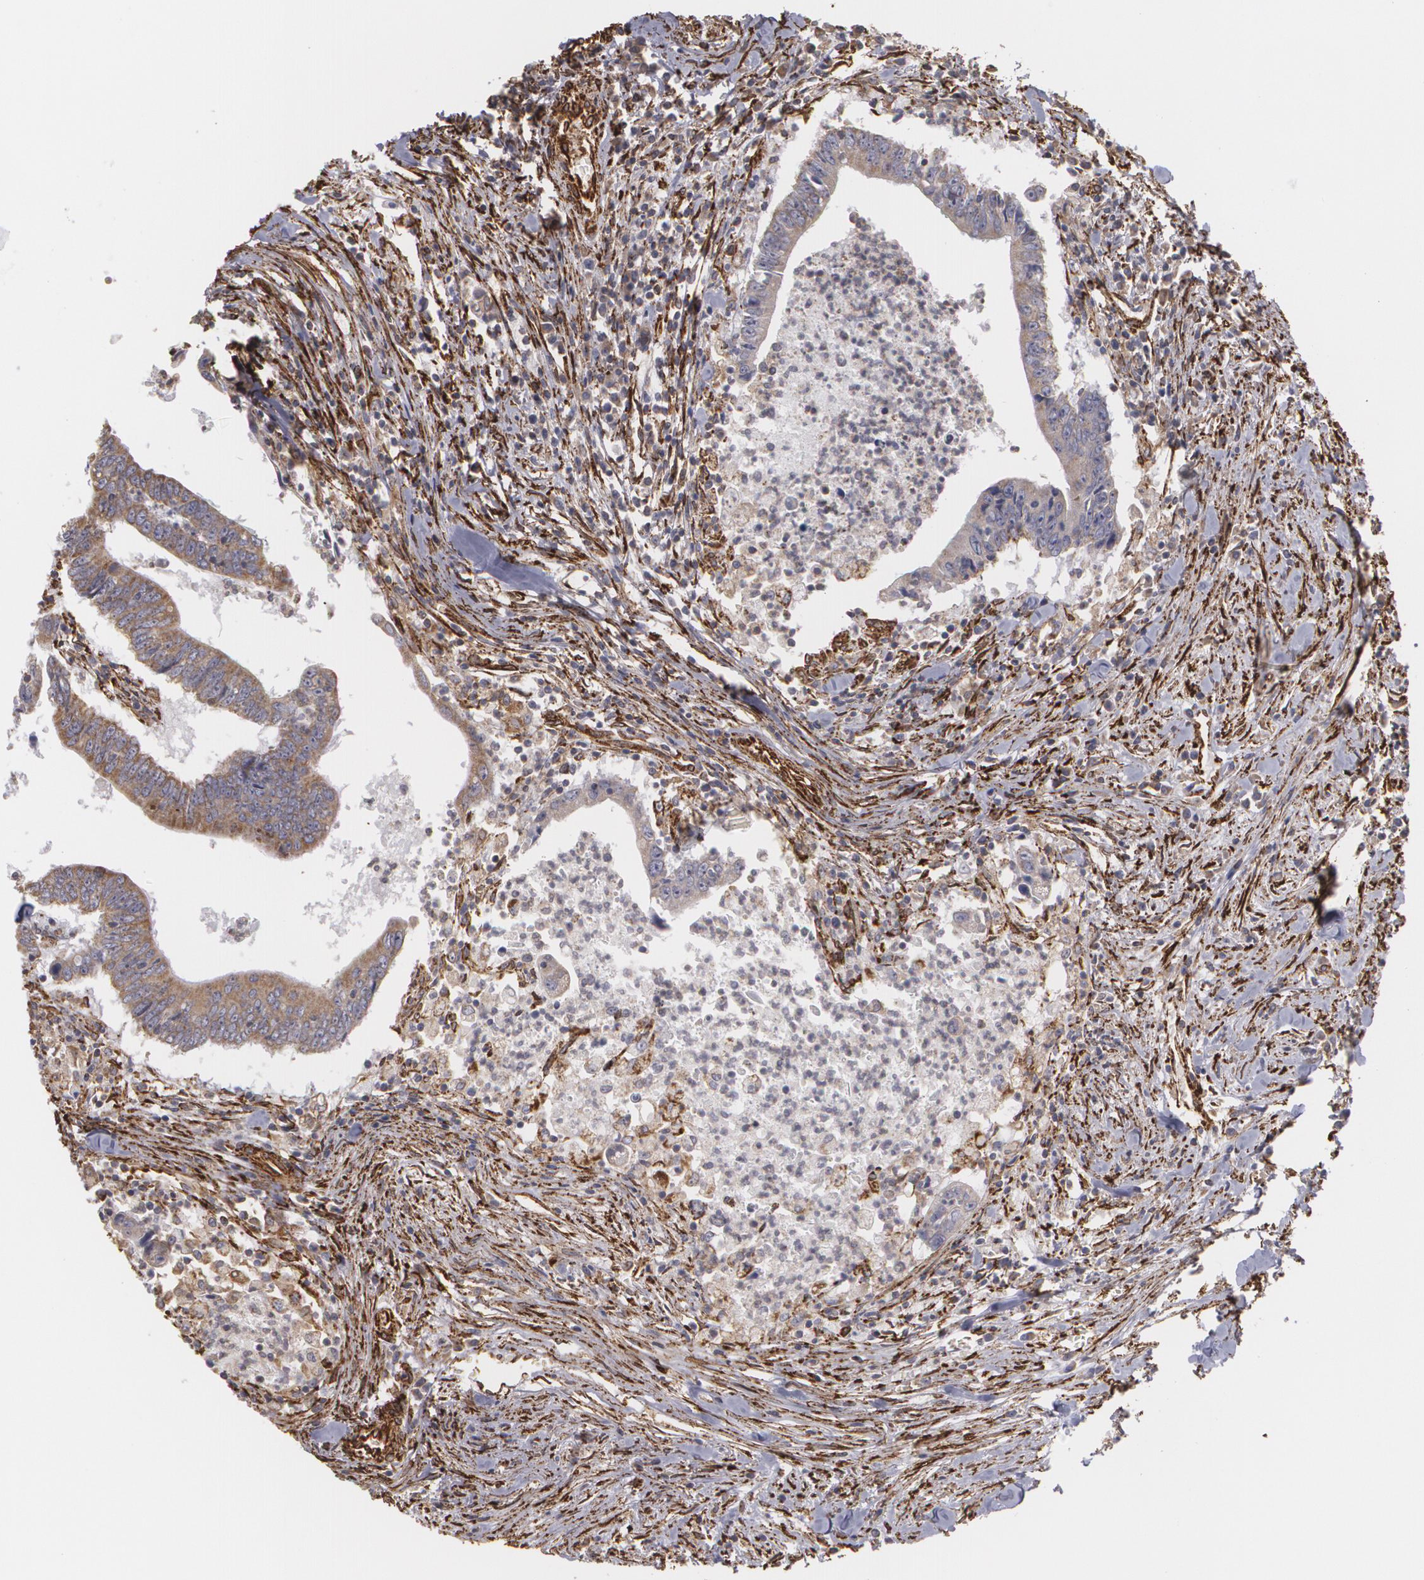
{"staining": {"intensity": "weak", "quantity": ">75%", "location": "cytoplasmic/membranous"}, "tissue": "colorectal cancer", "cell_type": "Tumor cells", "image_type": "cancer", "snomed": [{"axis": "morphology", "description": "Adenocarcinoma, NOS"}, {"axis": "topography", "description": "Colon"}], "caption": "Tumor cells demonstrate low levels of weak cytoplasmic/membranous positivity in approximately >75% of cells in adenocarcinoma (colorectal). The protein is stained brown, and the nuclei are stained in blue (DAB (3,3'-diaminobenzidine) IHC with brightfield microscopy, high magnification).", "gene": "CYB5R3", "patient": {"sex": "male", "age": 55}}